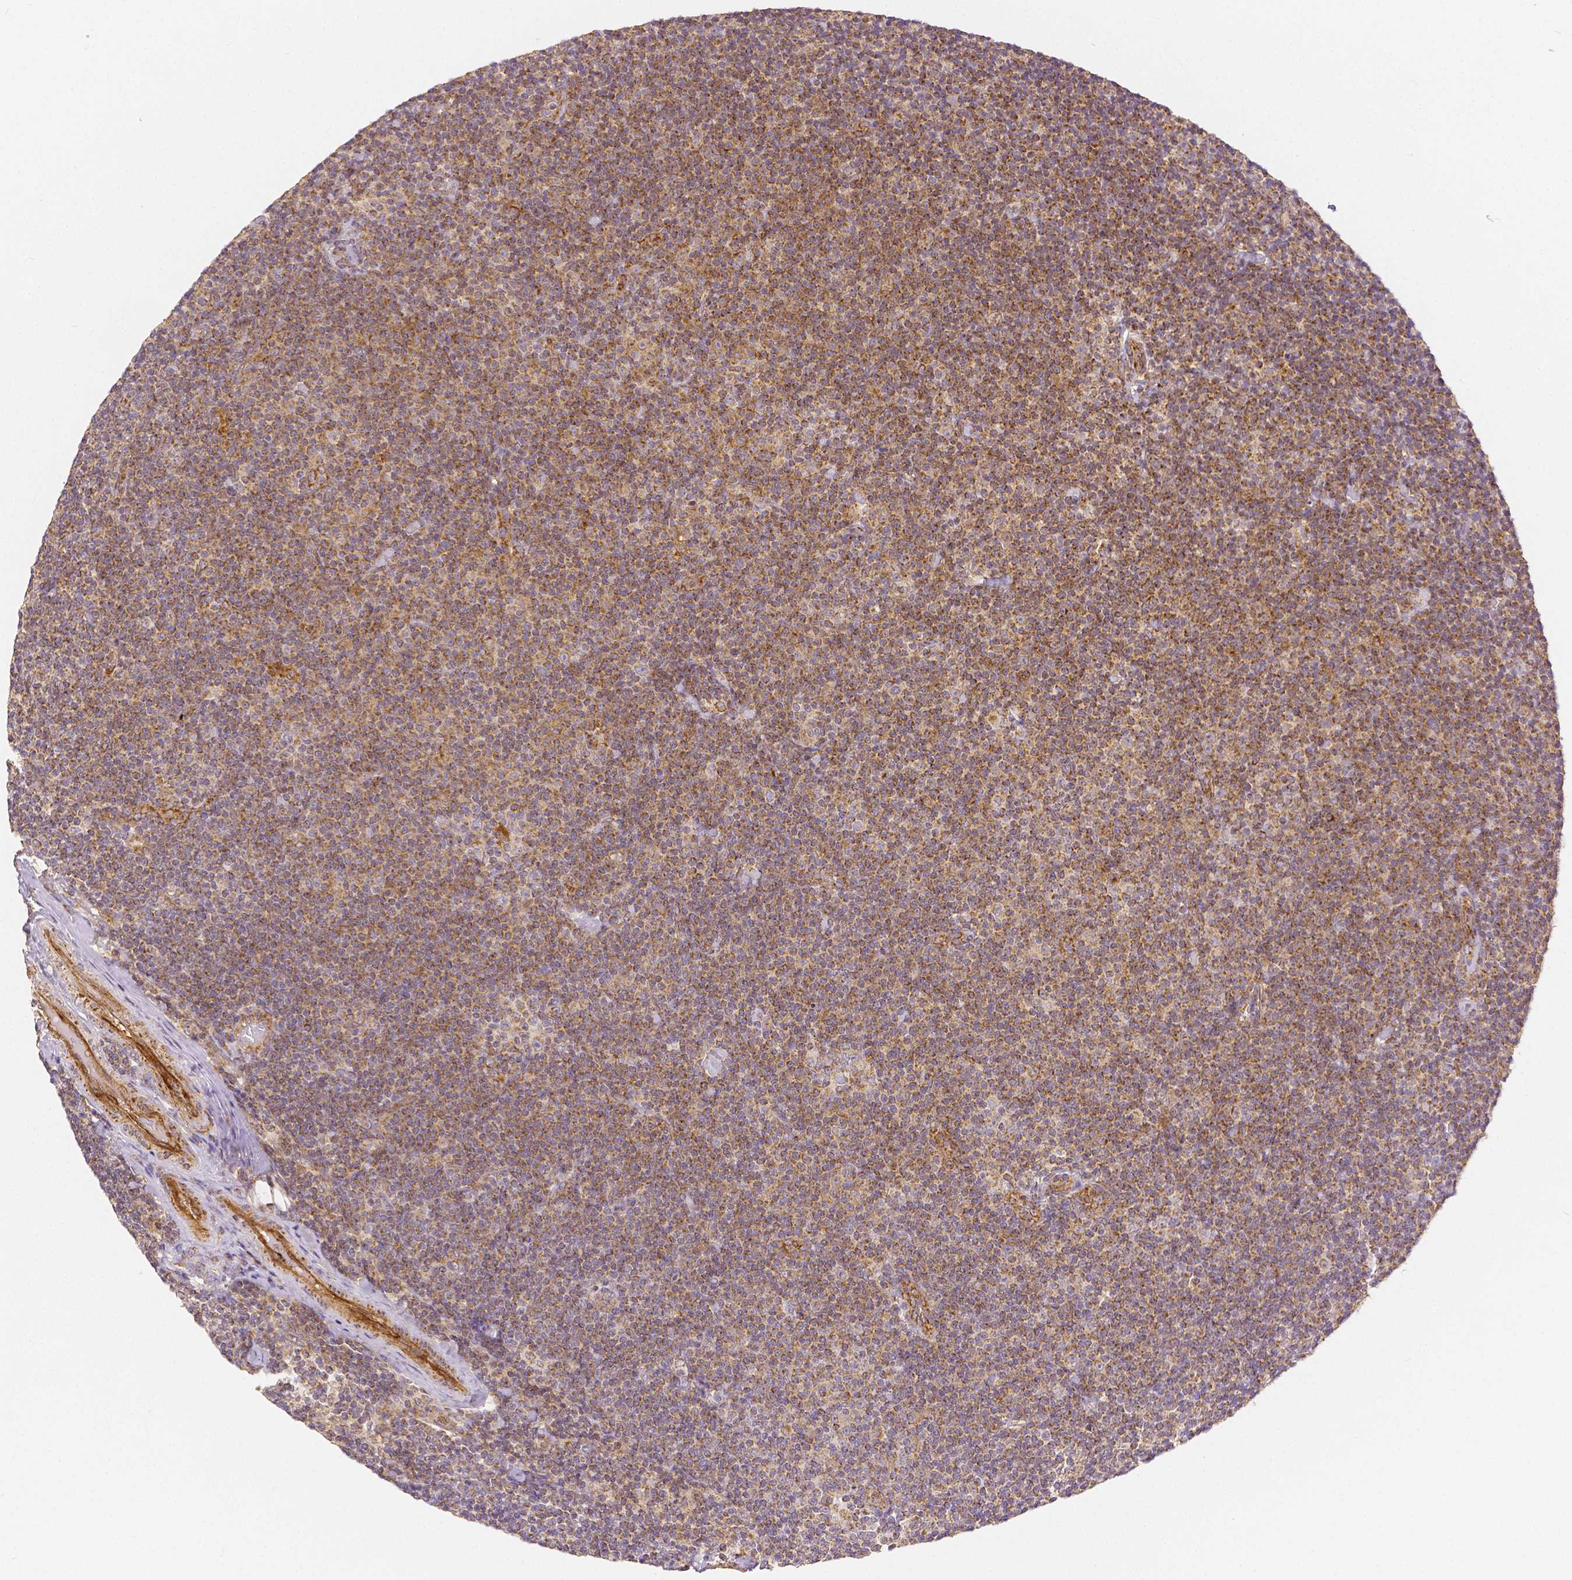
{"staining": {"intensity": "strong", "quantity": "25%-75%", "location": "cytoplasmic/membranous"}, "tissue": "lymphoma", "cell_type": "Tumor cells", "image_type": "cancer", "snomed": [{"axis": "morphology", "description": "Malignant lymphoma, non-Hodgkin's type, Low grade"}, {"axis": "topography", "description": "Lymph node"}], "caption": "Immunohistochemical staining of human lymphoma shows strong cytoplasmic/membranous protein staining in approximately 25%-75% of tumor cells. (DAB IHC, brown staining for protein, blue staining for nuclei).", "gene": "RHOT1", "patient": {"sex": "male", "age": 81}}